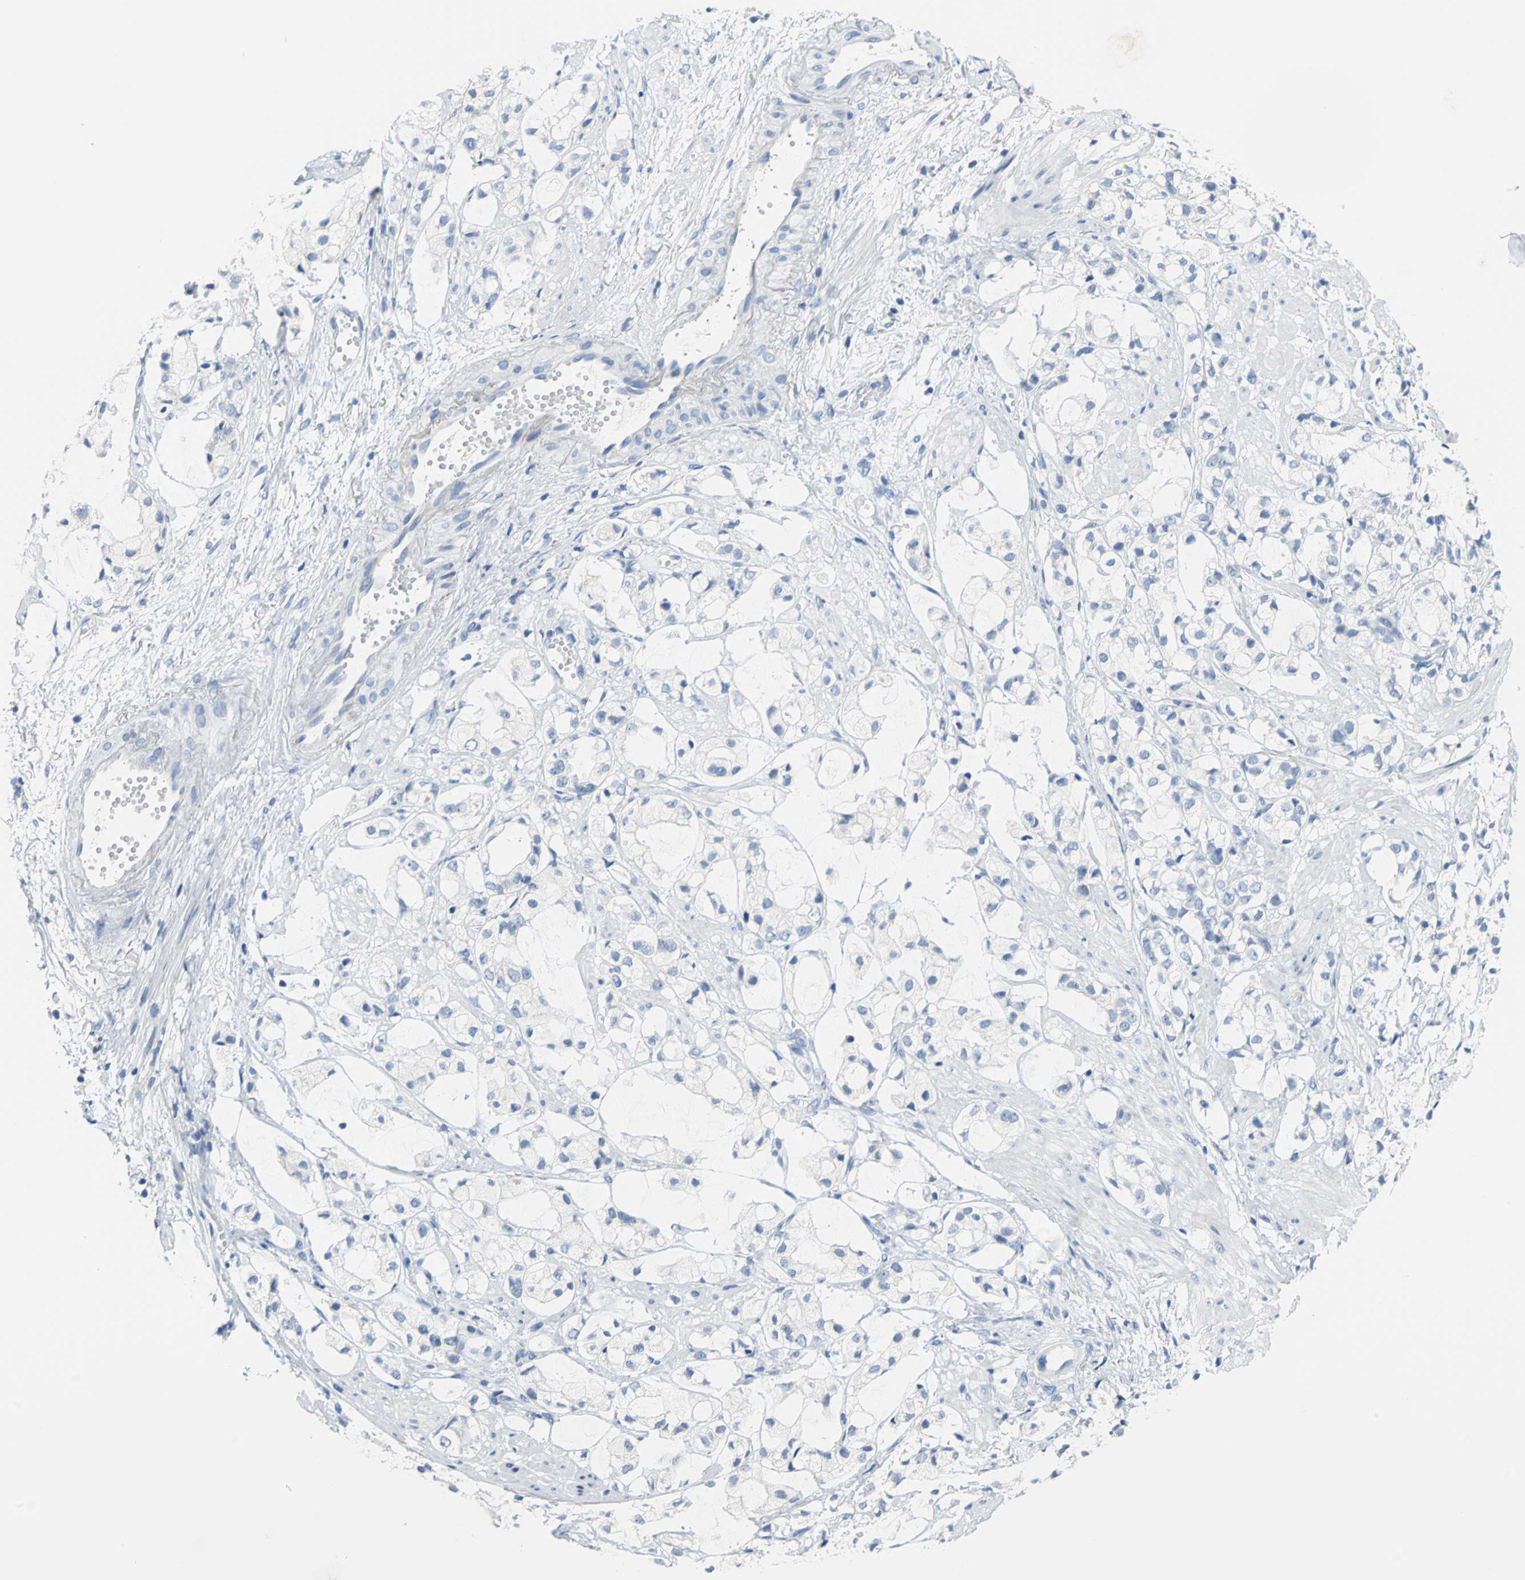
{"staining": {"intensity": "negative", "quantity": "none", "location": "none"}, "tissue": "prostate cancer", "cell_type": "Tumor cells", "image_type": "cancer", "snomed": [{"axis": "morphology", "description": "Adenocarcinoma, High grade"}, {"axis": "topography", "description": "Prostate"}], "caption": "A photomicrograph of adenocarcinoma (high-grade) (prostate) stained for a protein shows no brown staining in tumor cells.", "gene": "PKLR", "patient": {"sex": "male", "age": 85}}